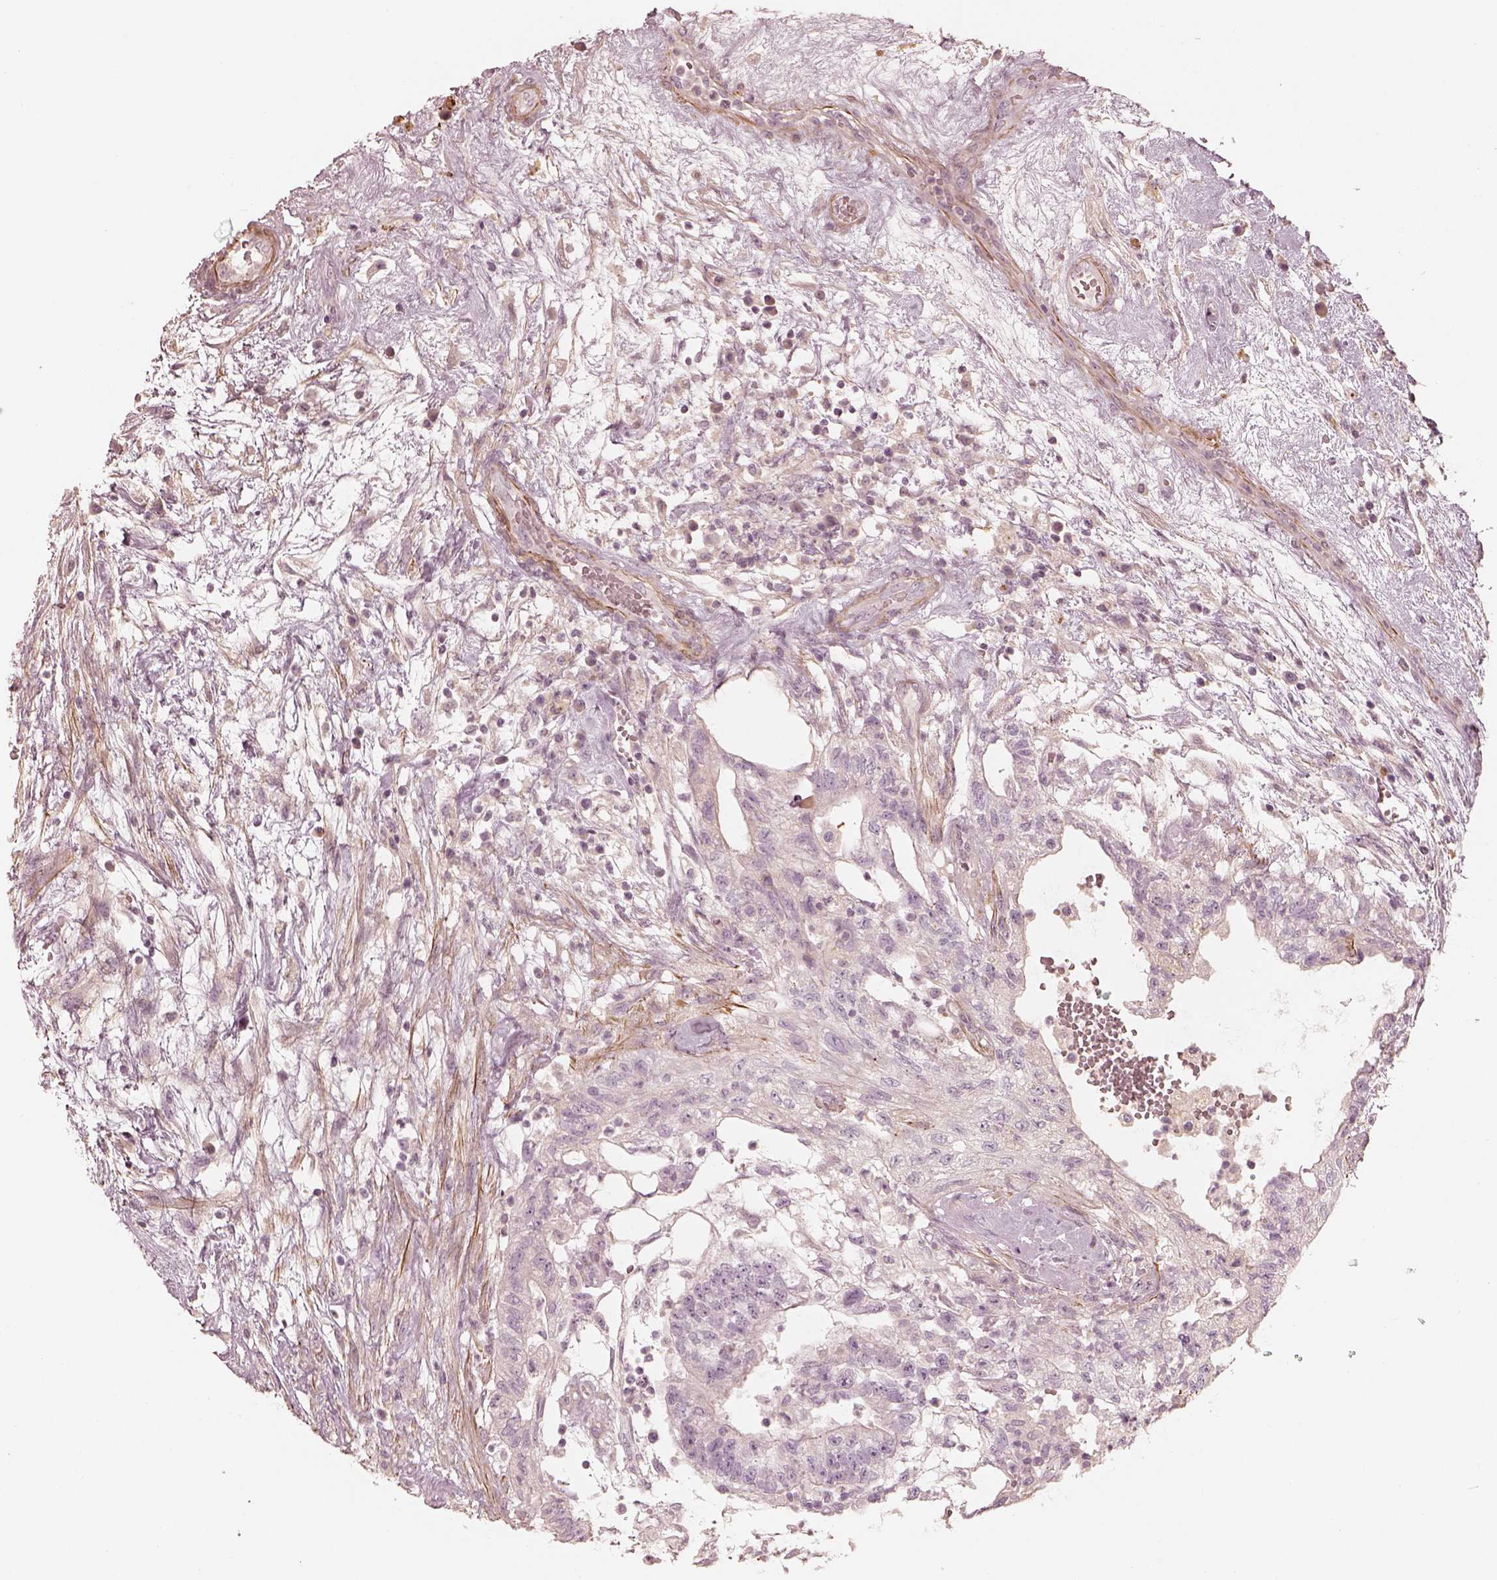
{"staining": {"intensity": "negative", "quantity": "none", "location": "none"}, "tissue": "testis cancer", "cell_type": "Tumor cells", "image_type": "cancer", "snomed": [{"axis": "morphology", "description": "Normal tissue, NOS"}, {"axis": "morphology", "description": "Carcinoma, Embryonal, NOS"}, {"axis": "topography", "description": "Testis"}], "caption": "DAB immunohistochemical staining of testis embryonal carcinoma shows no significant positivity in tumor cells.", "gene": "KCNJ9", "patient": {"sex": "male", "age": 32}}